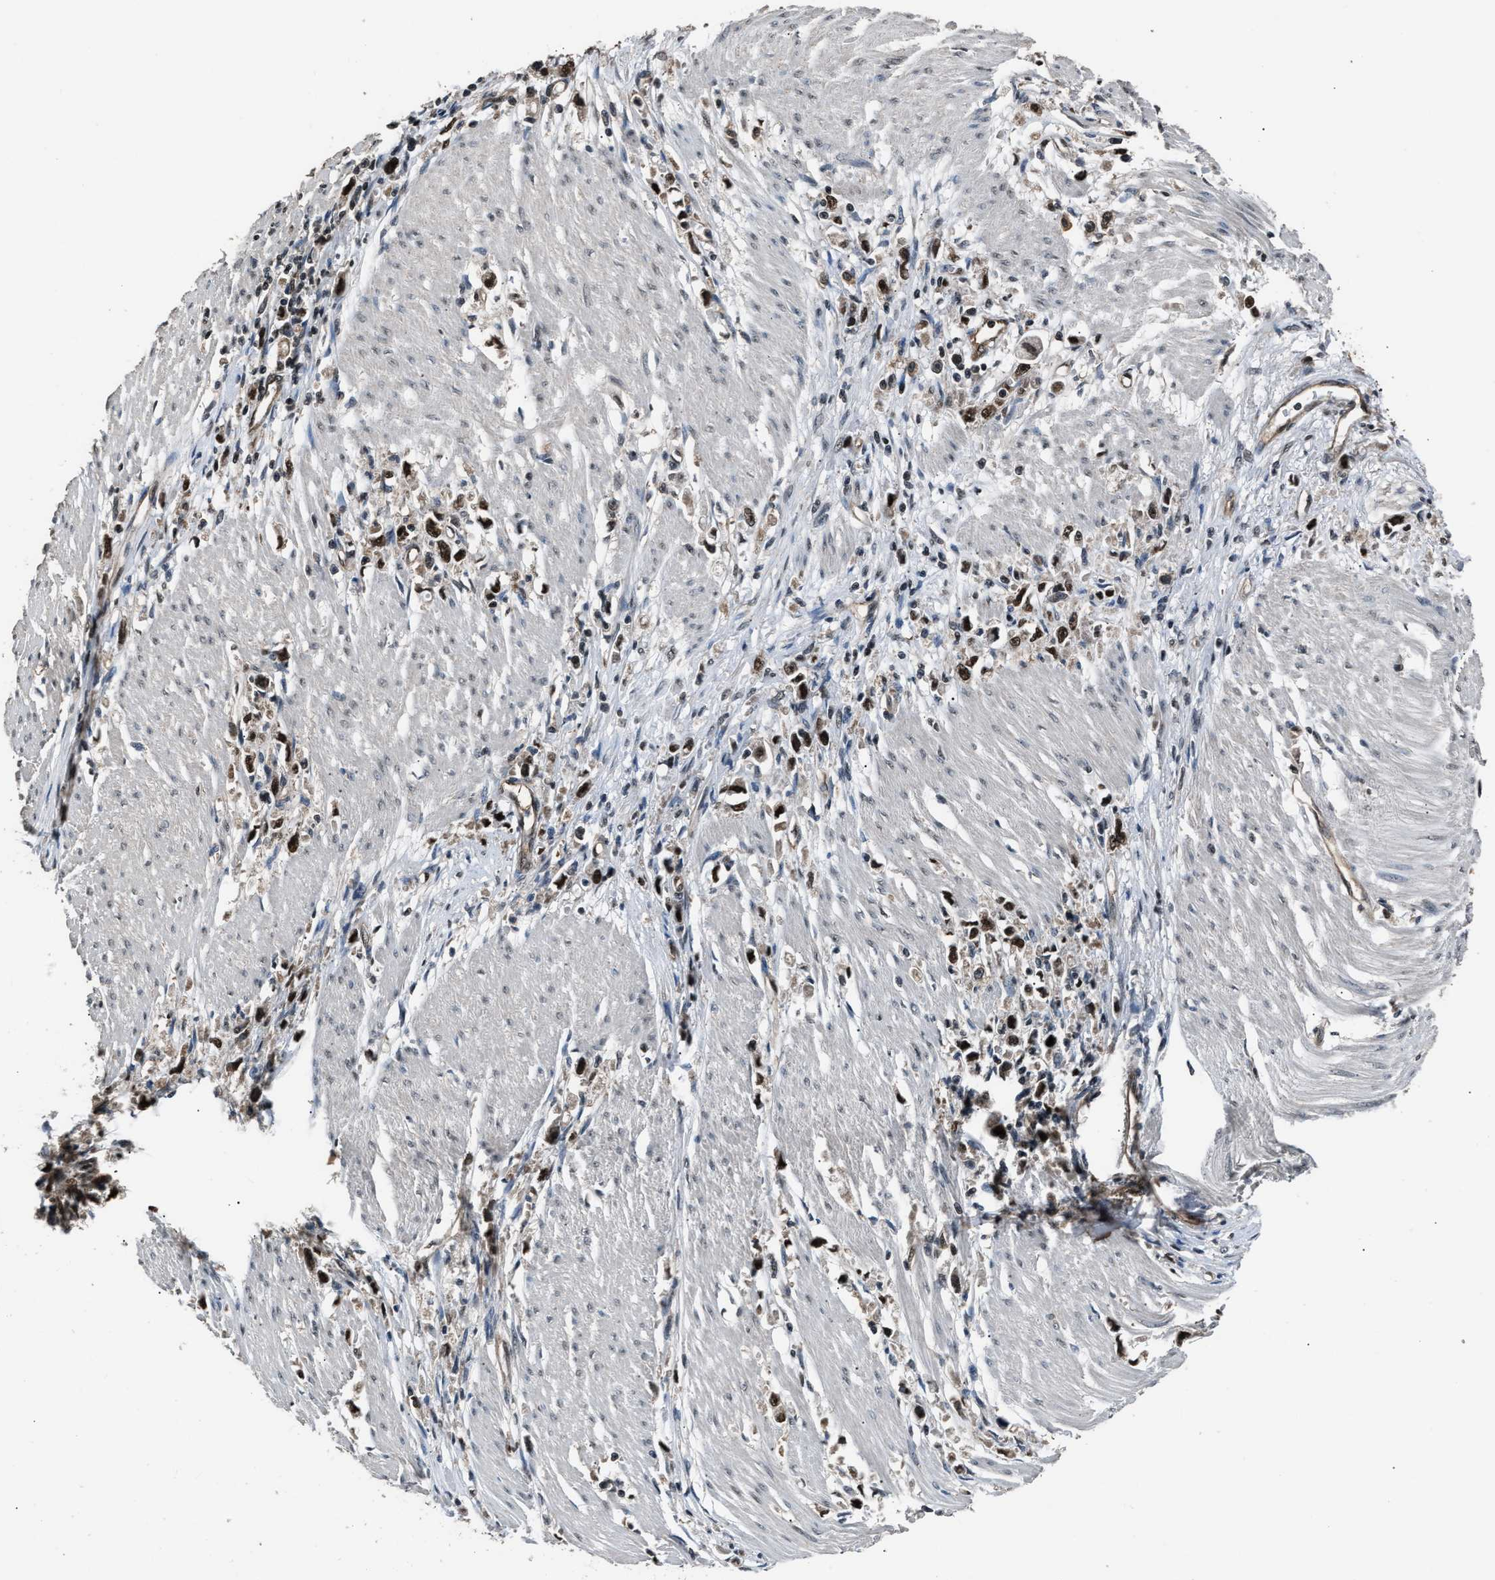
{"staining": {"intensity": "strong", "quantity": "25%-75%", "location": "nuclear"}, "tissue": "stomach cancer", "cell_type": "Tumor cells", "image_type": "cancer", "snomed": [{"axis": "morphology", "description": "Adenocarcinoma, NOS"}, {"axis": "topography", "description": "Stomach"}], "caption": "A brown stain labels strong nuclear expression of a protein in human stomach cancer tumor cells.", "gene": "DFFA", "patient": {"sex": "female", "age": 59}}